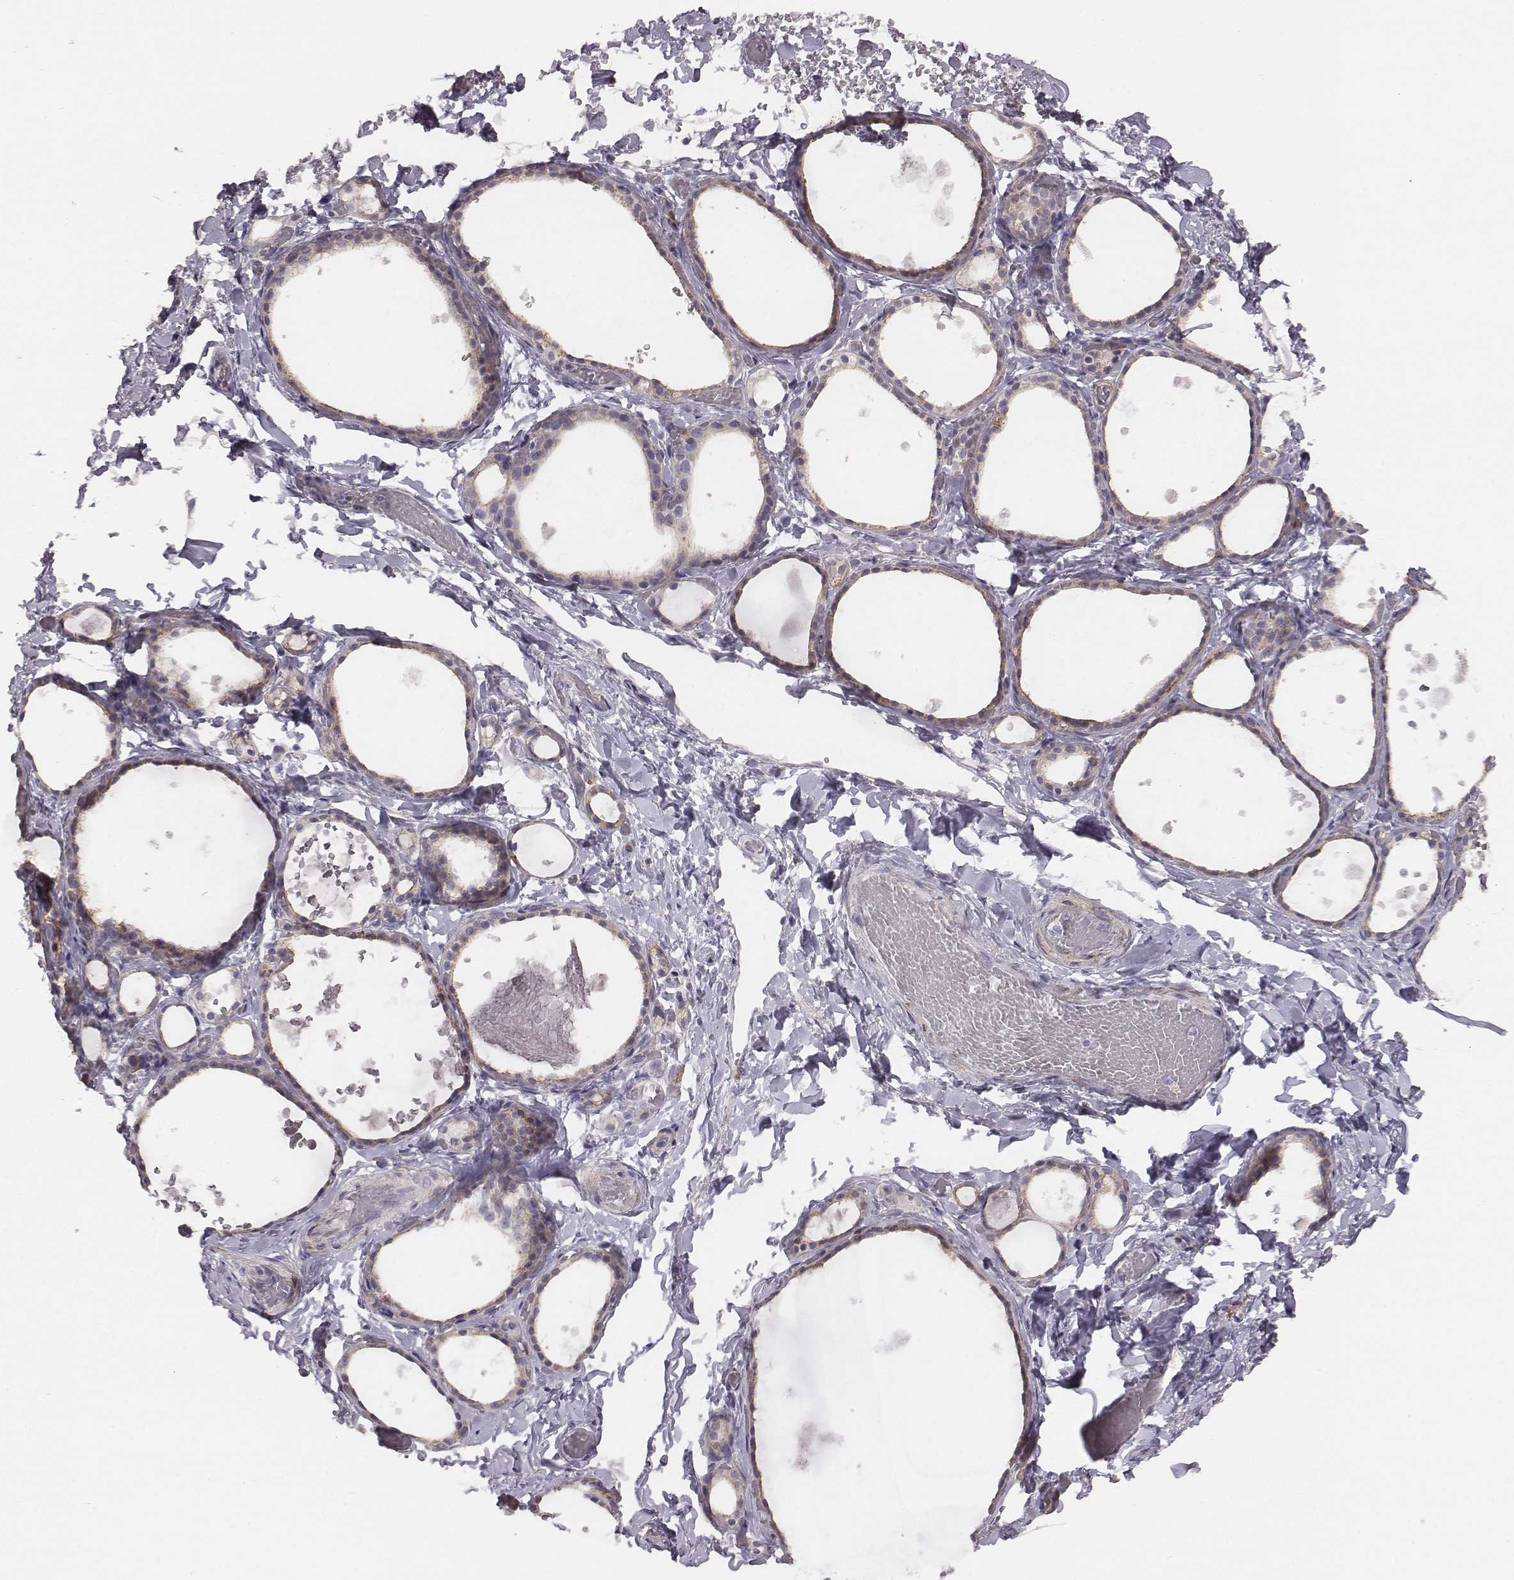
{"staining": {"intensity": "weak", "quantity": ">75%", "location": "cytoplasmic/membranous"}, "tissue": "thyroid gland", "cell_type": "Glandular cells", "image_type": "normal", "snomed": [{"axis": "morphology", "description": "Normal tissue, NOS"}, {"axis": "topography", "description": "Thyroid gland"}], "caption": "Protein staining displays weak cytoplasmic/membranous expression in approximately >75% of glandular cells in normal thyroid gland. Using DAB (brown) and hematoxylin (blue) stains, captured at high magnification using brightfield microscopy.", "gene": "PRKCZ", "patient": {"sex": "female", "age": 56}}